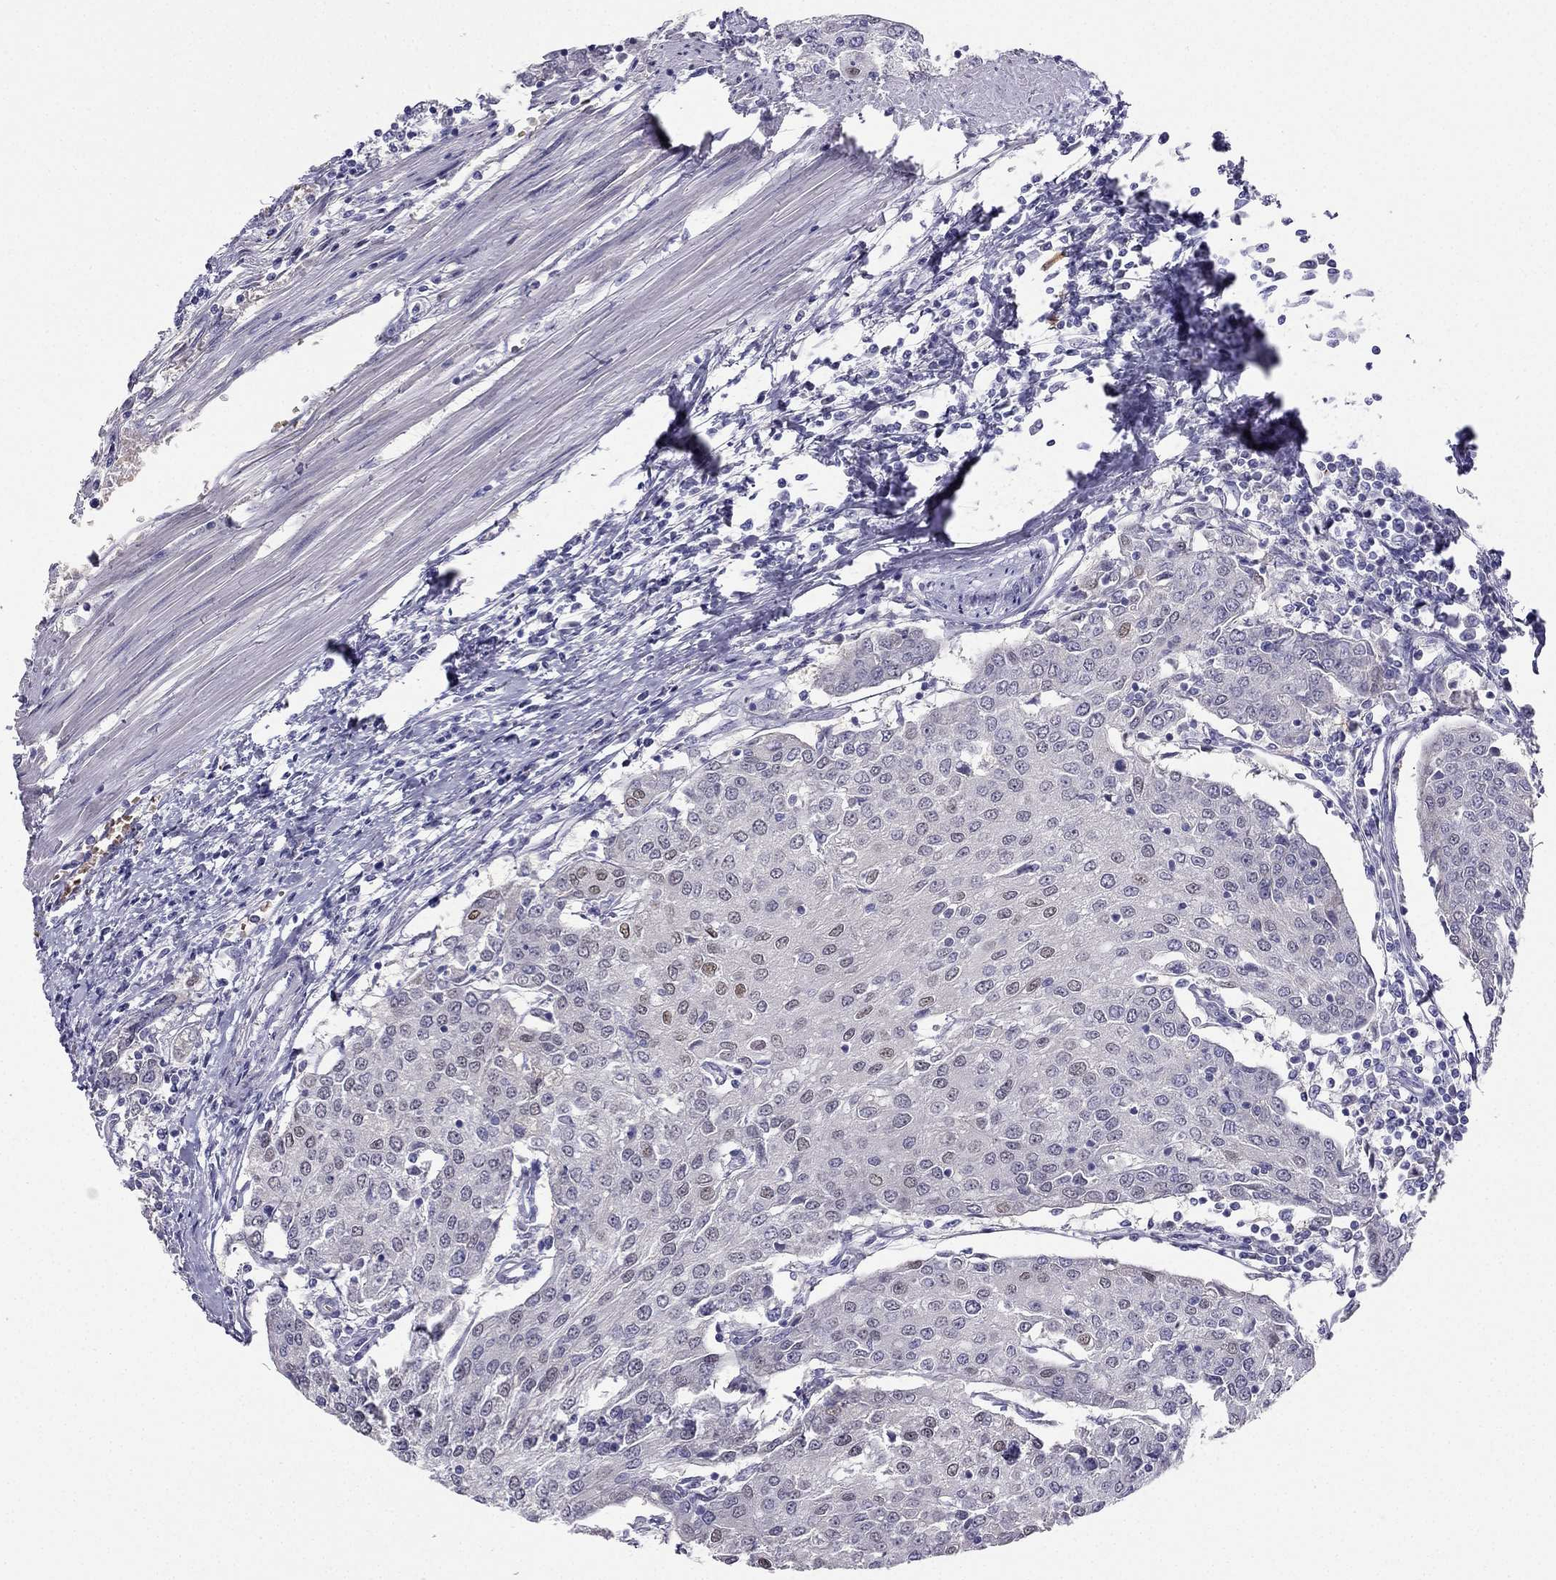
{"staining": {"intensity": "weak", "quantity": "<25%", "location": "nuclear"}, "tissue": "urothelial cancer", "cell_type": "Tumor cells", "image_type": "cancer", "snomed": [{"axis": "morphology", "description": "Urothelial carcinoma, High grade"}, {"axis": "topography", "description": "Urinary bladder"}], "caption": "The histopathology image displays no significant staining in tumor cells of high-grade urothelial carcinoma.", "gene": "RSPH14", "patient": {"sex": "female", "age": 85}}